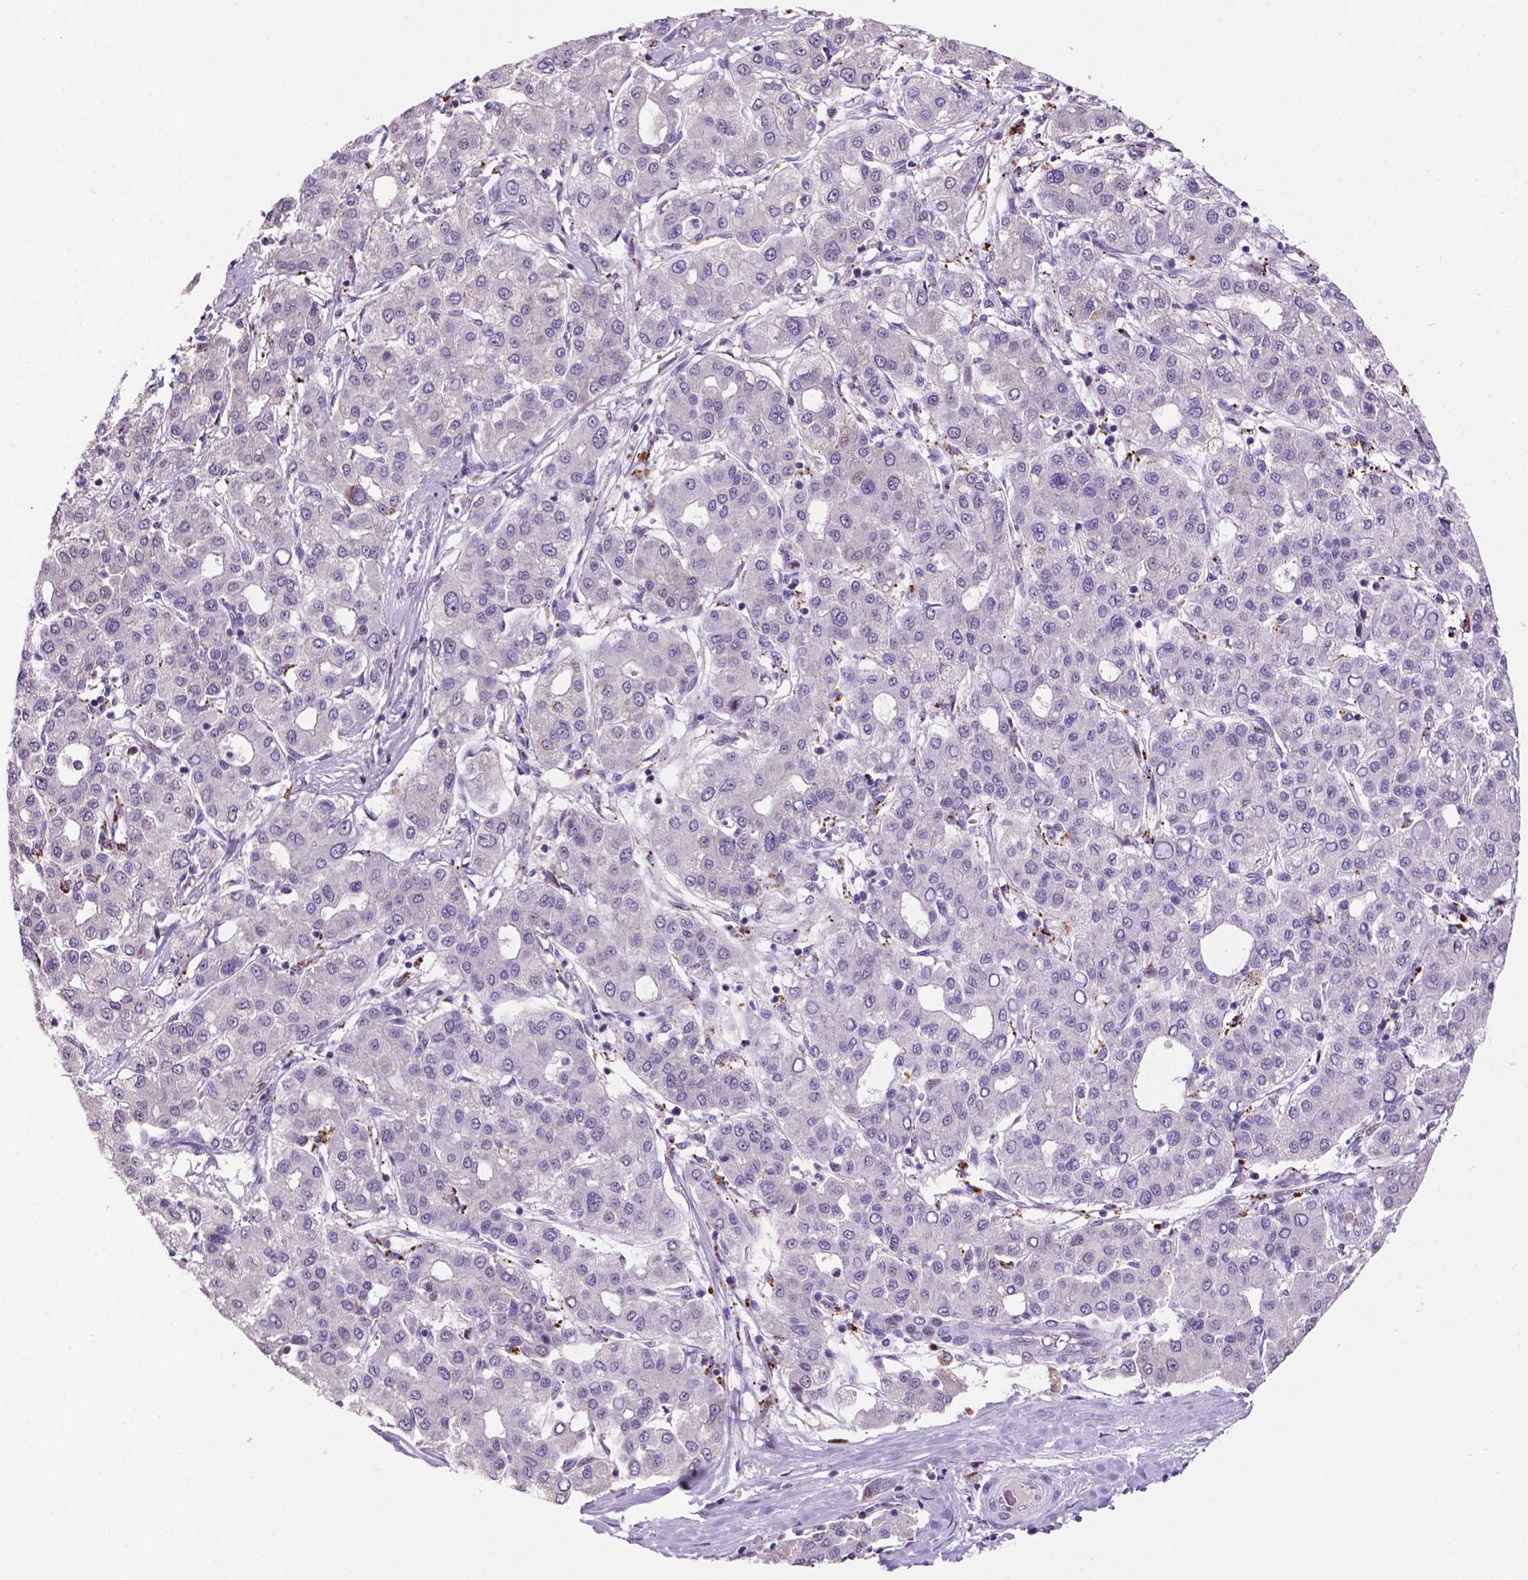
{"staining": {"intensity": "negative", "quantity": "none", "location": "none"}, "tissue": "liver cancer", "cell_type": "Tumor cells", "image_type": "cancer", "snomed": [{"axis": "morphology", "description": "Carcinoma, Hepatocellular, NOS"}, {"axis": "topography", "description": "Liver"}], "caption": "High power microscopy micrograph of an IHC photomicrograph of liver cancer (hepatocellular carcinoma), revealing no significant expression in tumor cells.", "gene": "SMAD3", "patient": {"sex": "male", "age": 65}}